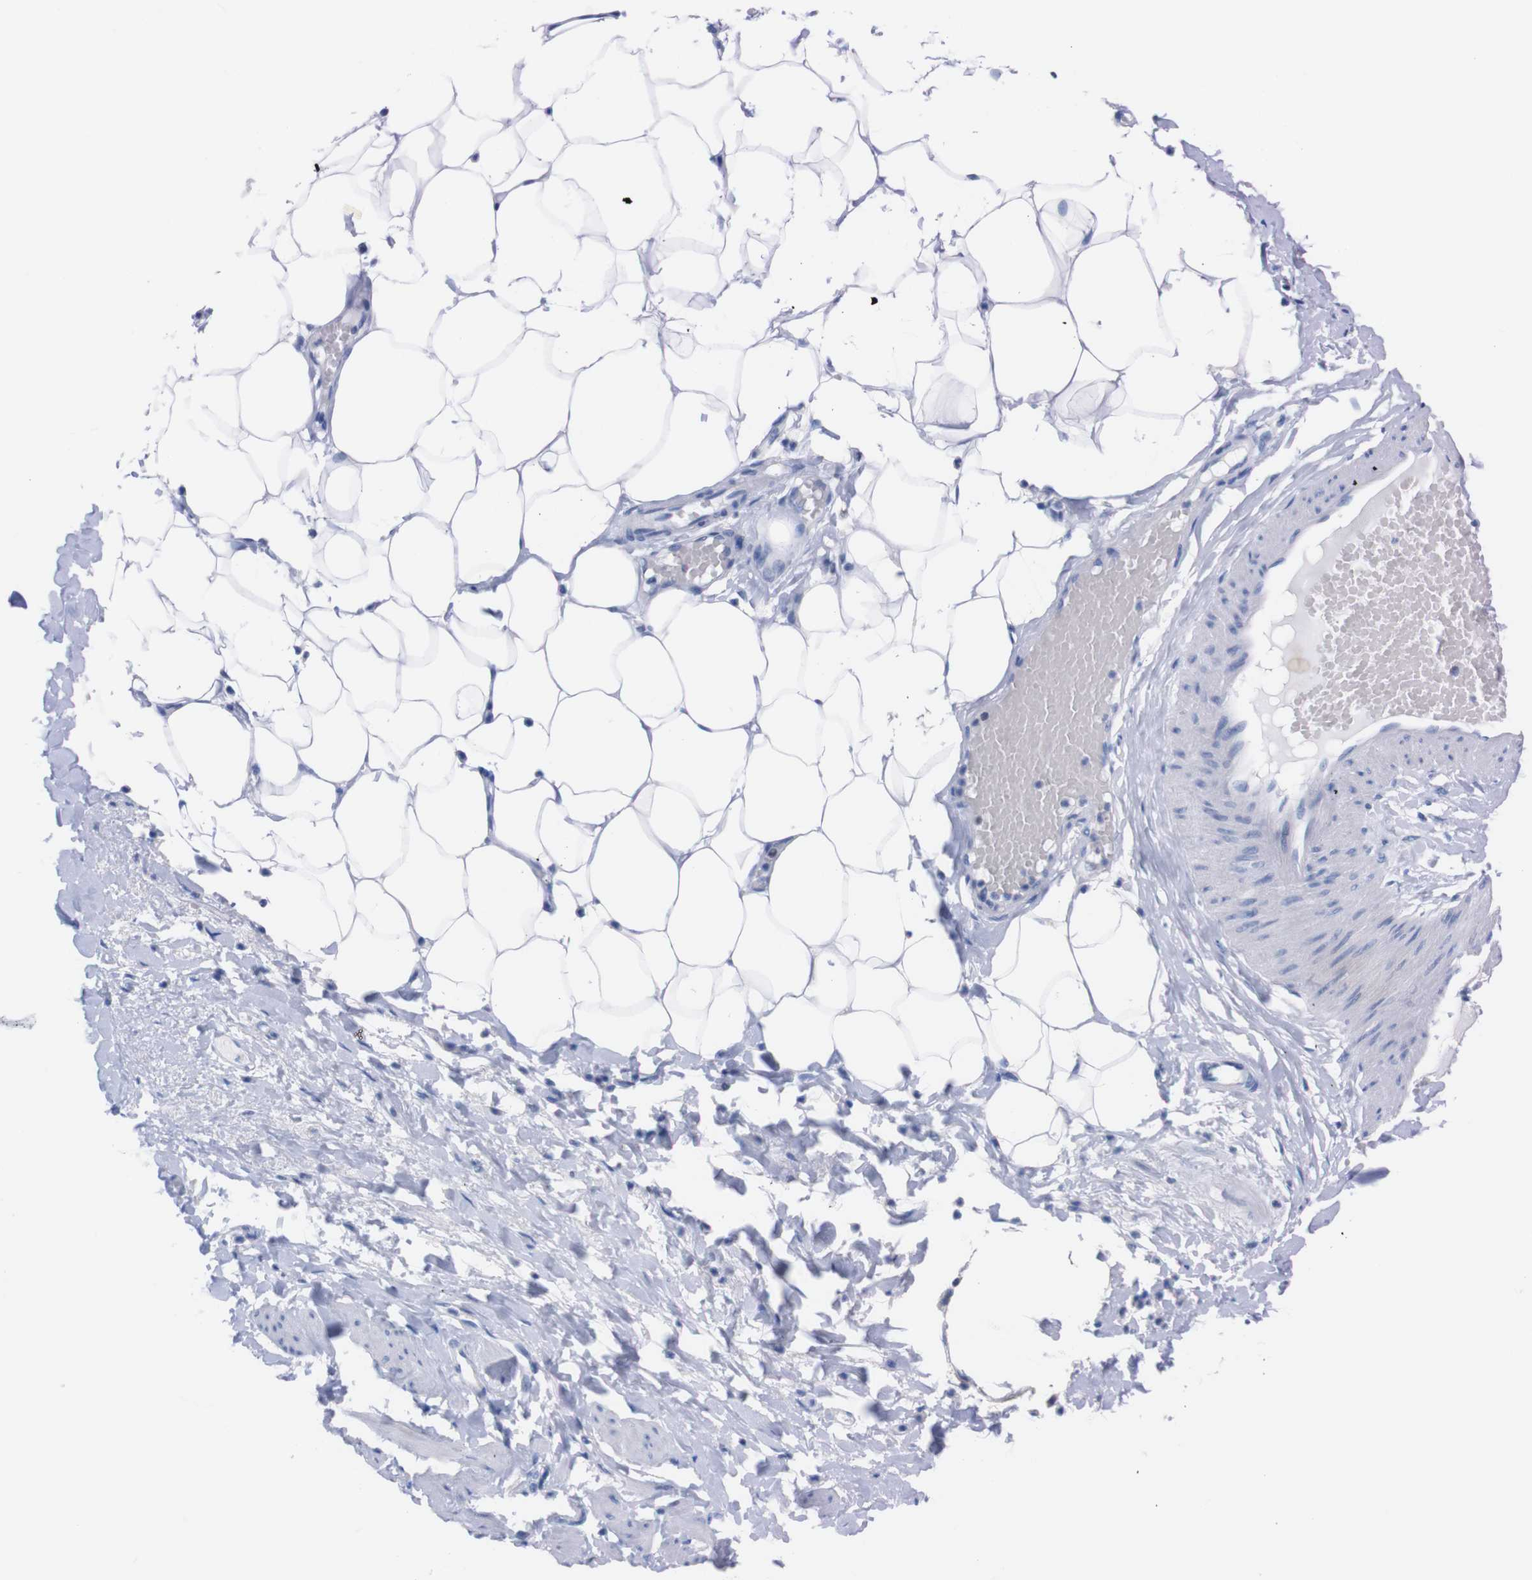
{"staining": {"intensity": "negative", "quantity": "none", "location": "none"}, "tissue": "adipose tissue", "cell_type": "Adipocytes", "image_type": "normal", "snomed": [{"axis": "morphology", "description": "Normal tissue, NOS"}, {"axis": "topography", "description": "Soft tissue"}, {"axis": "topography", "description": "Vascular tissue"}], "caption": "Immunohistochemistry histopathology image of normal human adipose tissue stained for a protein (brown), which demonstrates no staining in adipocytes.", "gene": "P2RY12", "patient": {"sex": "female", "age": 35}}